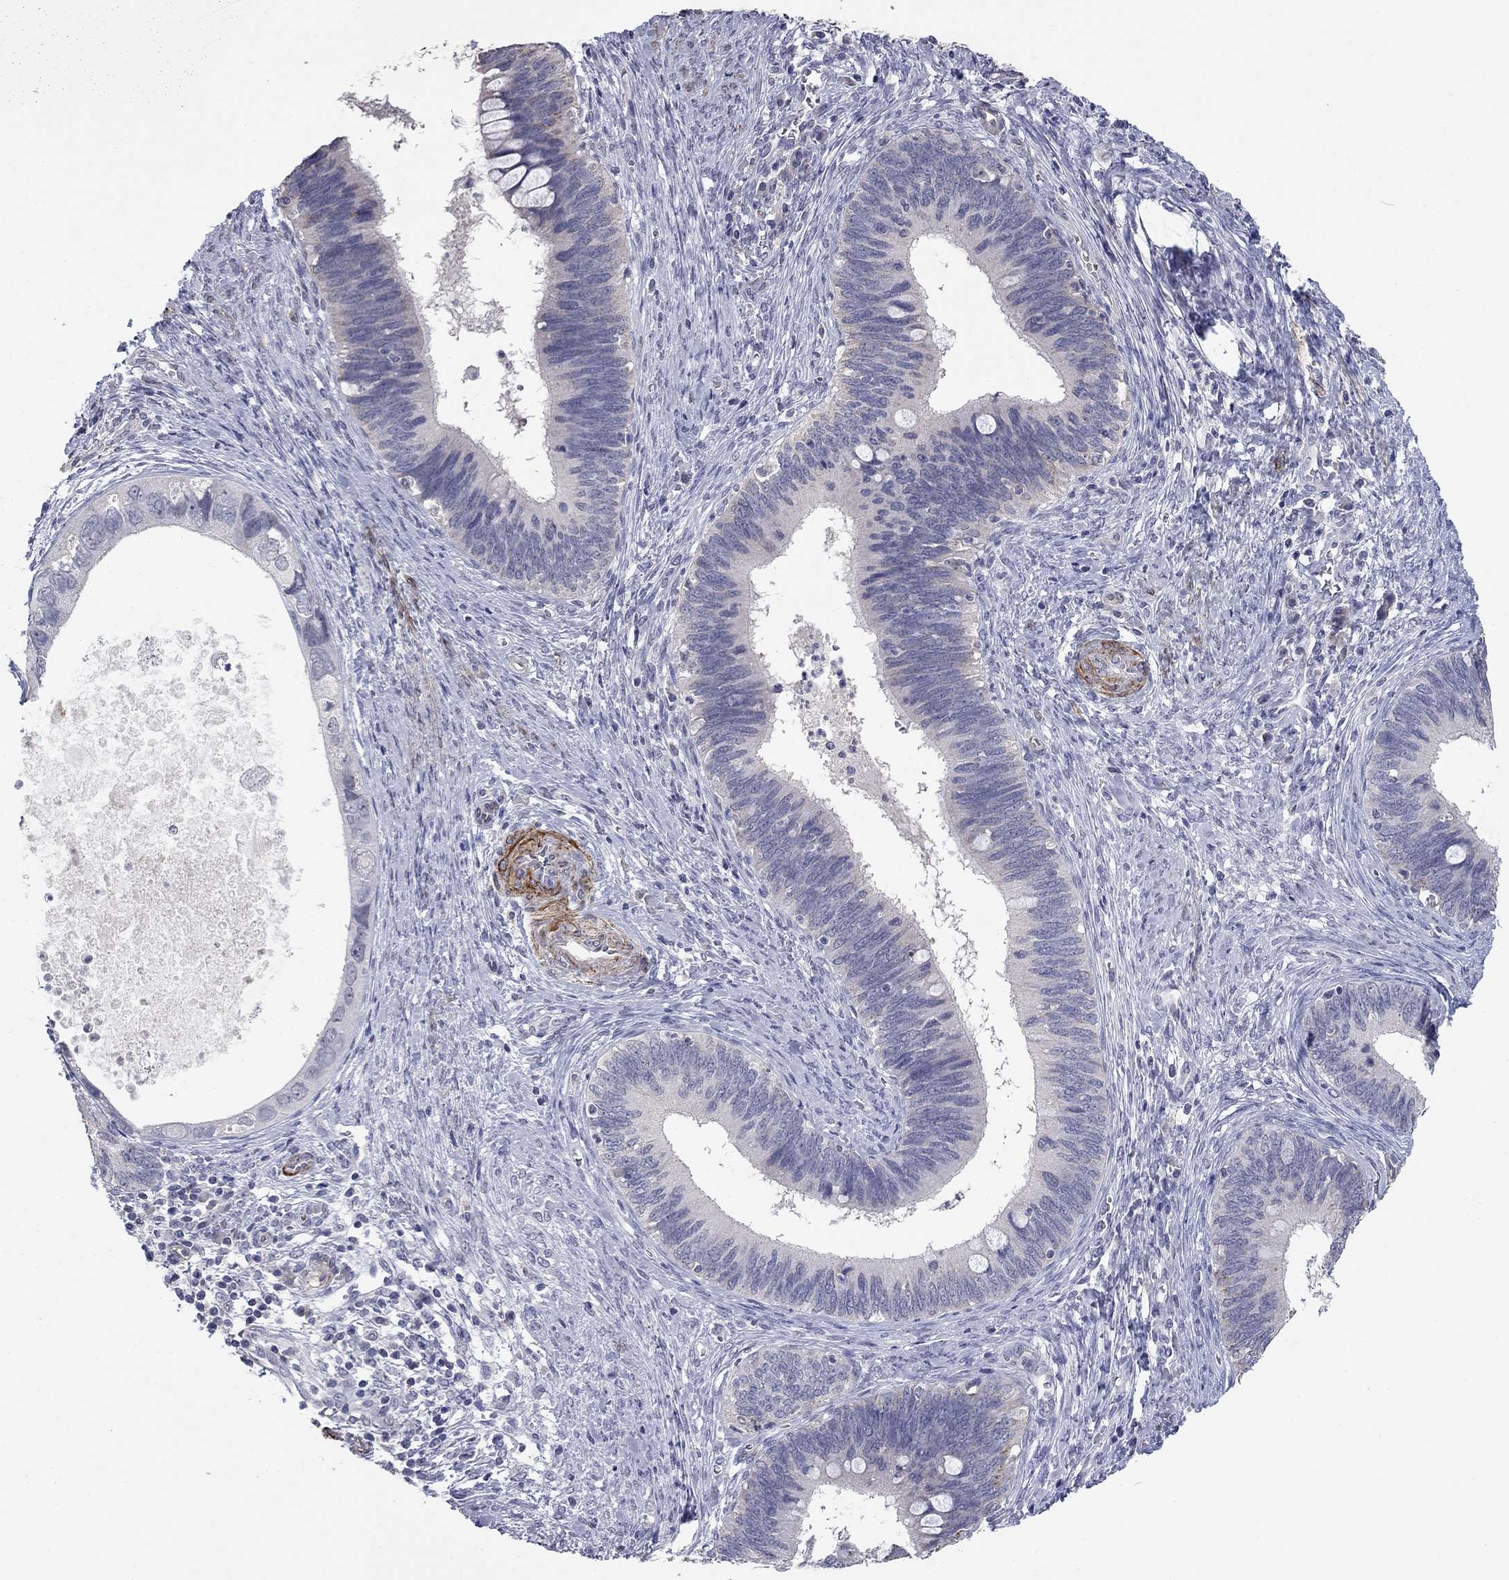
{"staining": {"intensity": "negative", "quantity": "none", "location": "none"}, "tissue": "cervical cancer", "cell_type": "Tumor cells", "image_type": "cancer", "snomed": [{"axis": "morphology", "description": "Adenocarcinoma, NOS"}, {"axis": "topography", "description": "Cervix"}], "caption": "DAB immunohistochemical staining of cervical cancer (adenocarcinoma) displays no significant positivity in tumor cells.", "gene": "IP6K3", "patient": {"sex": "female", "age": 42}}